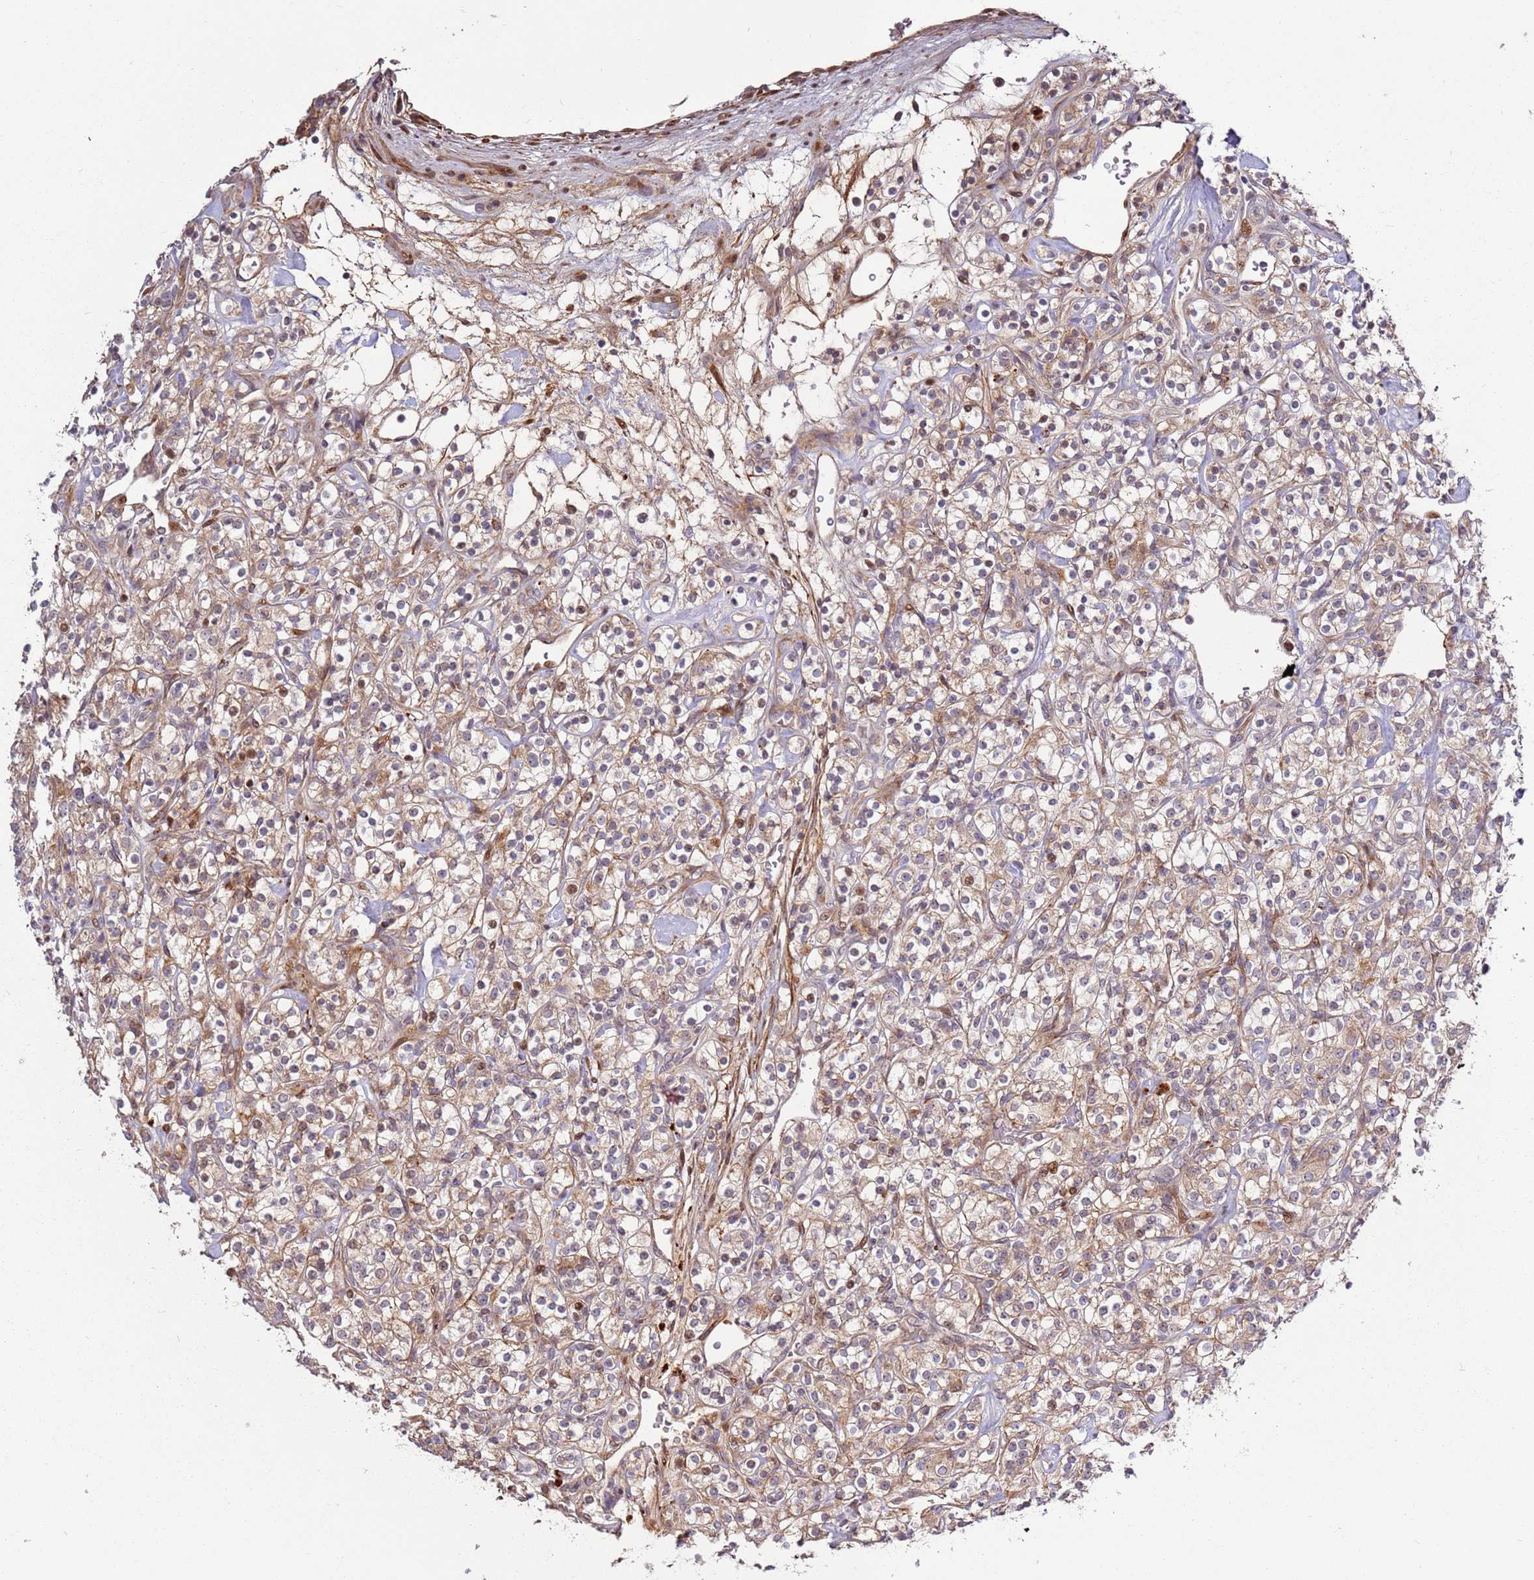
{"staining": {"intensity": "weak", "quantity": "25%-75%", "location": "cytoplasmic/membranous"}, "tissue": "renal cancer", "cell_type": "Tumor cells", "image_type": "cancer", "snomed": [{"axis": "morphology", "description": "Adenocarcinoma, NOS"}, {"axis": "topography", "description": "Kidney"}], "caption": "Adenocarcinoma (renal) stained with a brown dye shows weak cytoplasmic/membranous positive positivity in approximately 25%-75% of tumor cells.", "gene": "RHBDL1", "patient": {"sex": "male", "age": 77}}